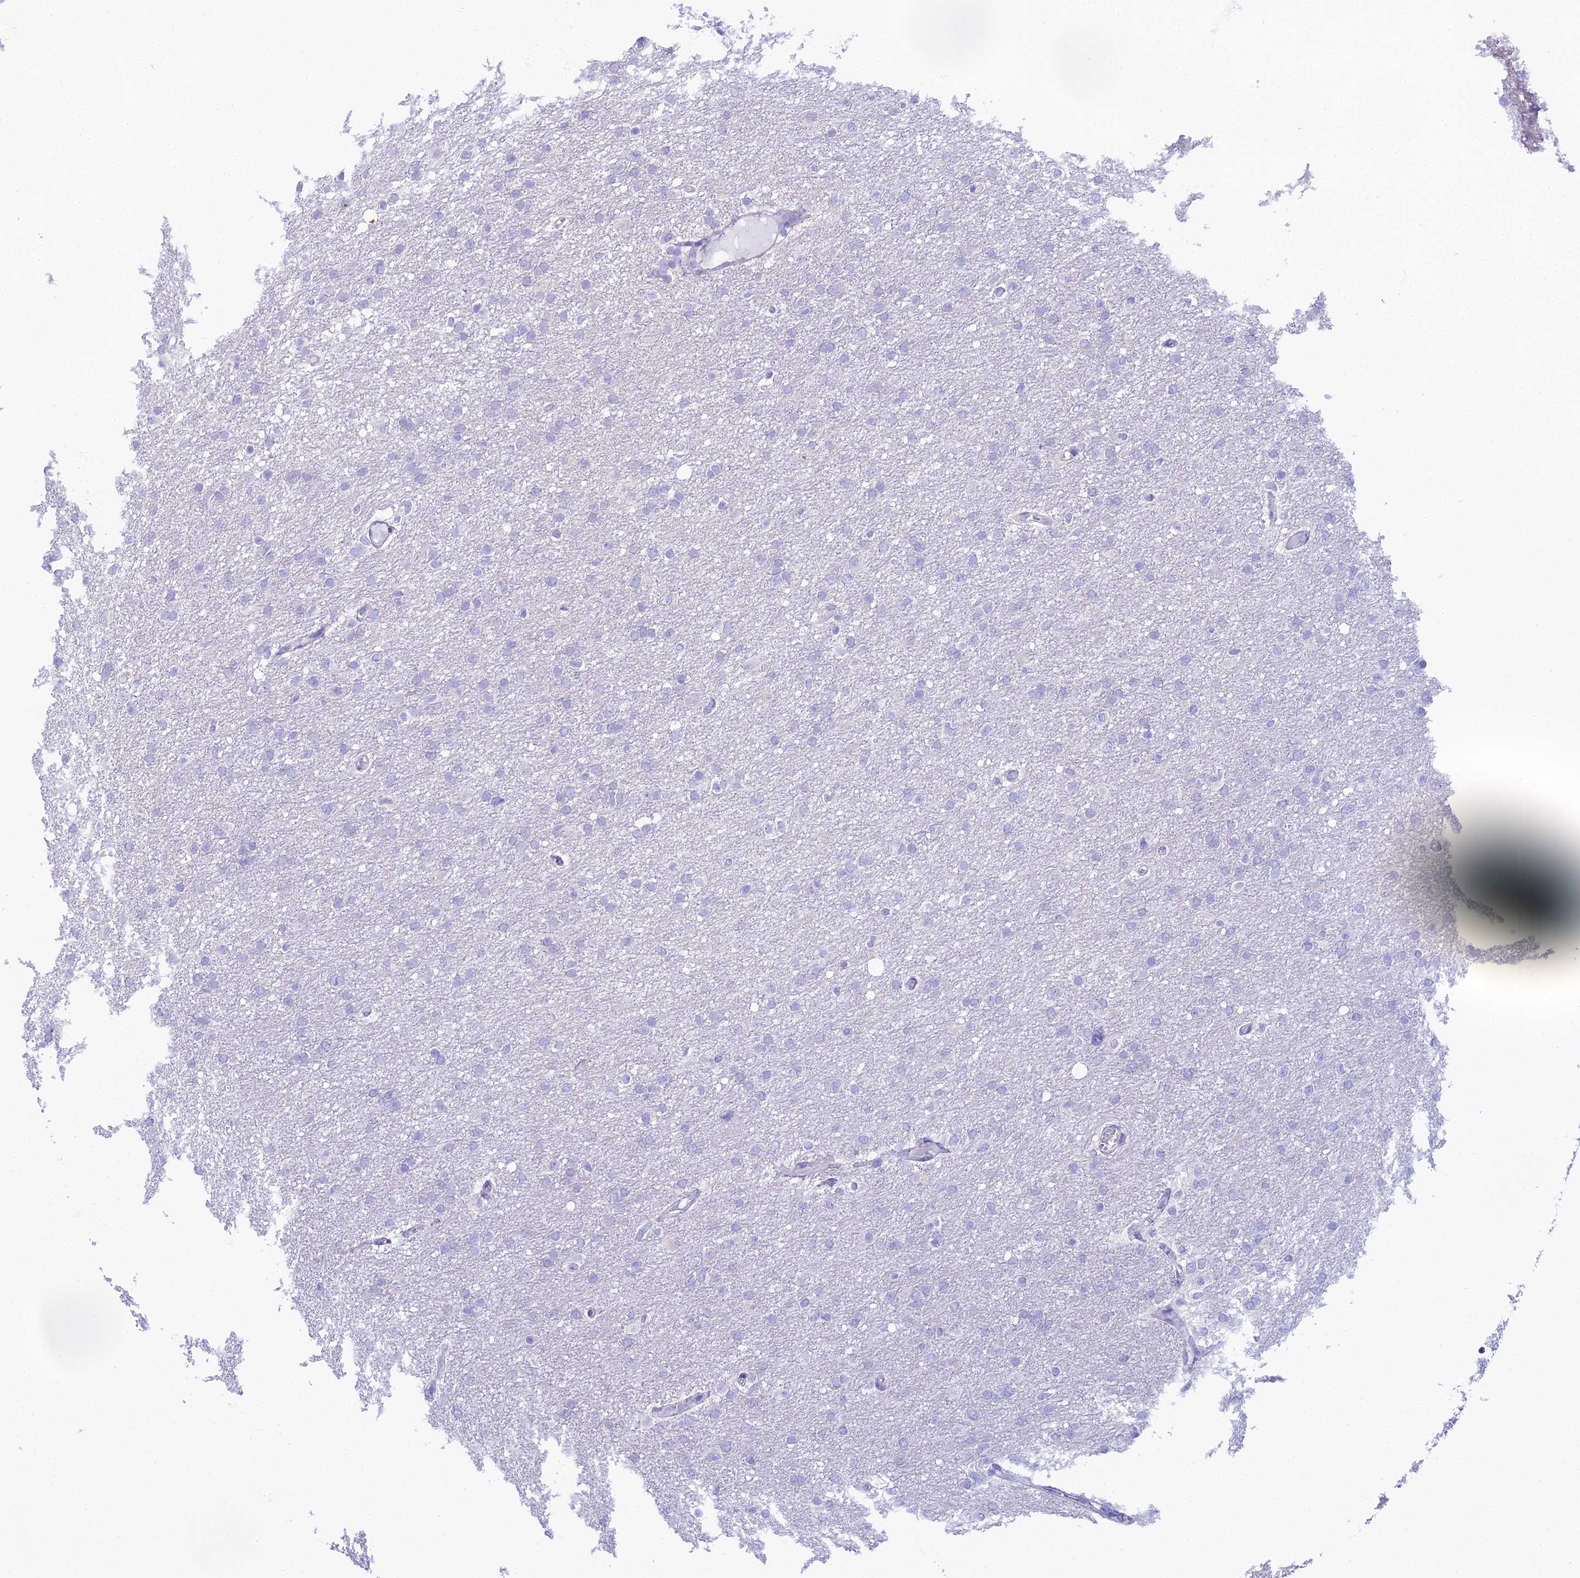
{"staining": {"intensity": "negative", "quantity": "none", "location": "none"}, "tissue": "glioma", "cell_type": "Tumor cells", "image_type": "cancer", "snomed": [{"axis": "morphology", "description": "Glioma, malignant, High grade"}, {"axis": "topography", "description": "Cerebral cortex"}], "caption": "This photomicrograph is of glioma stained with immunohistochemistry to label a protein in brown with the nuclei are counter-stained blue. There is no positivity in tumor cells. The staining was performed using DAB to visualize the protein expression in brown, while the nuclei were stained in blue with hematoxylin (Magnification: 20x).", "gene": "CGB2", "patient": {"sex": "female", "age": 36}}